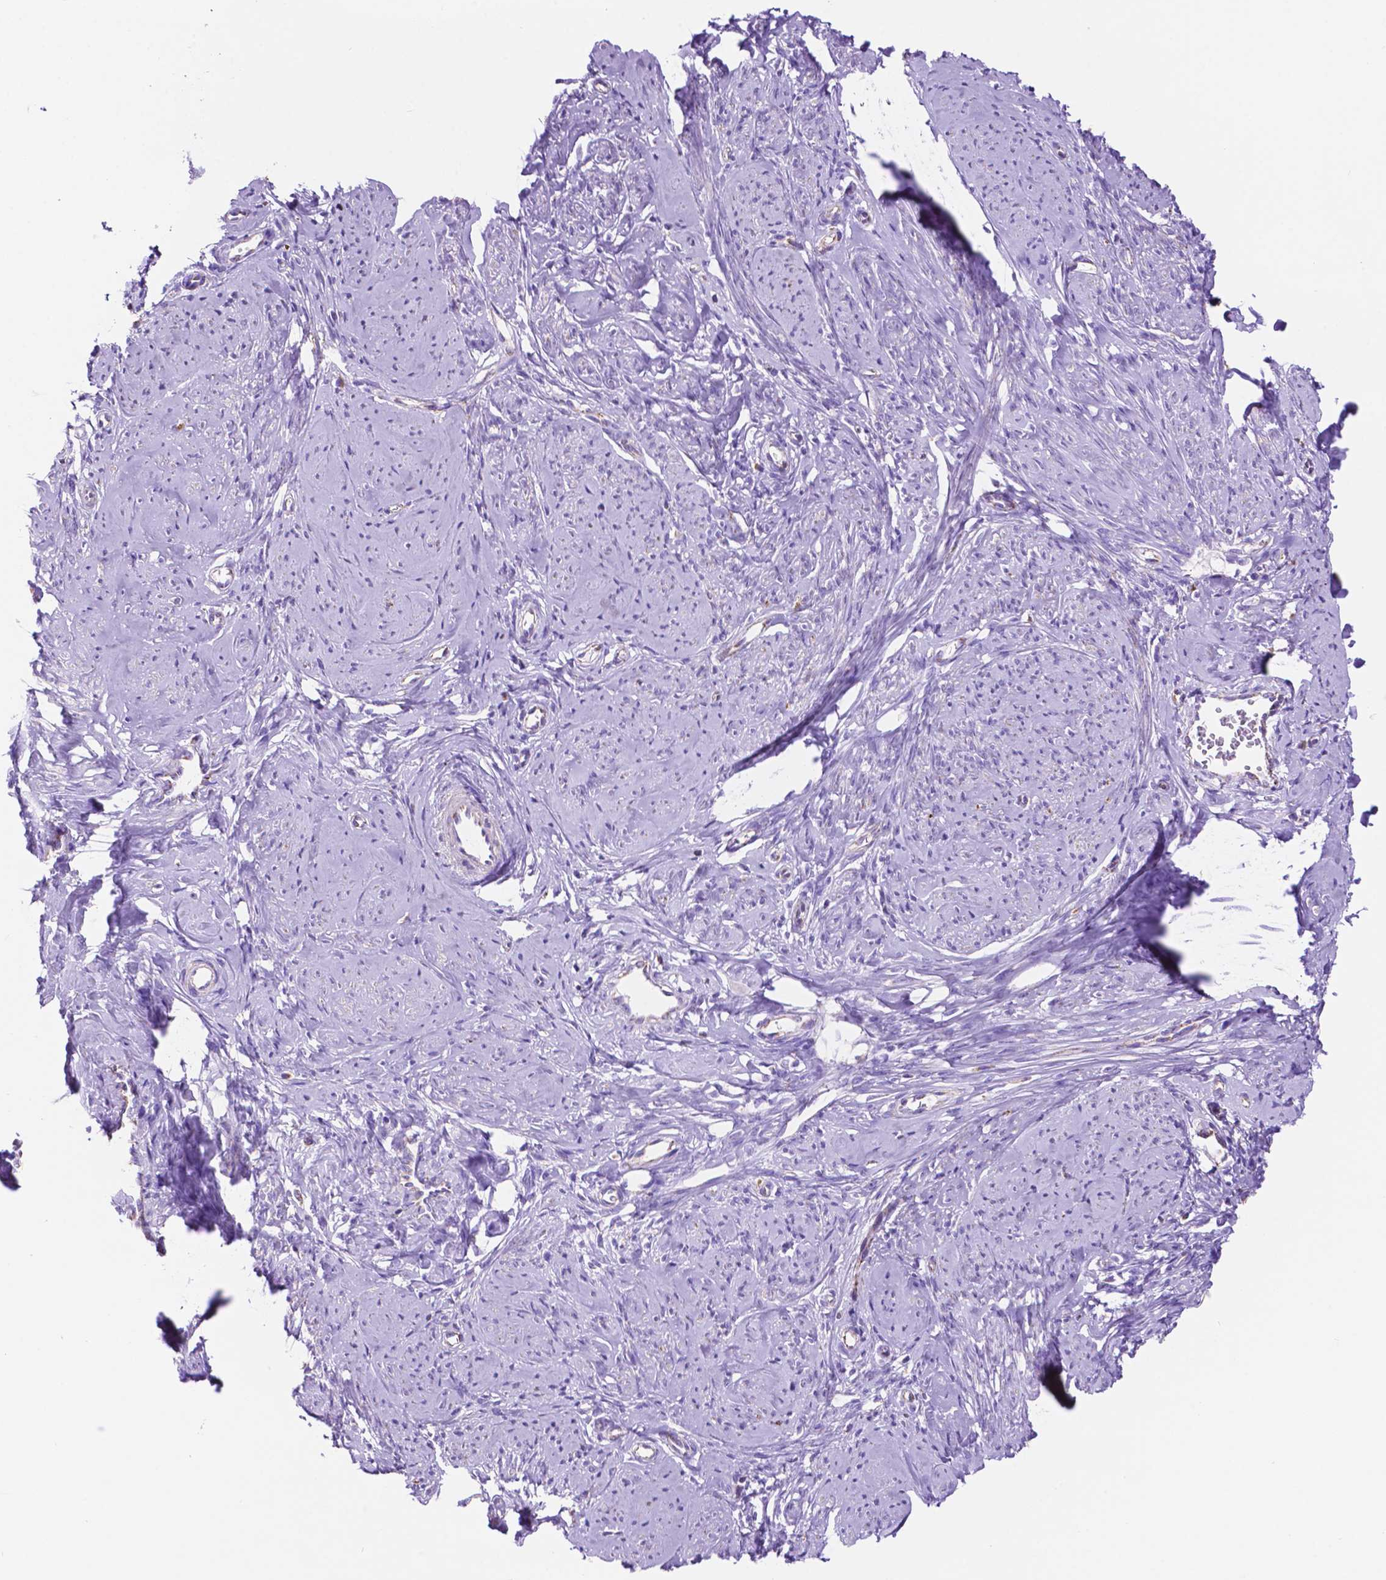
{"staining": {"intensity": "negative", "quantity": "none", "location": "none"}, "tissue": "smooth muscle", "cell_type": "Smooth muscle cells", "image_type": "normal", "snomed": [{"axis": "morphology", "description": "Normal tissue, NOS"}, {"axis": "topography", "description": "Smooth muscle"}], "caption": "Unremarkable smooth muscle was stained to show a protein in brown. There is no significant expression in smooth muscle cells. The staining is performed using DAB brown chromogen with nuclei counter-stained in using hematoxylin.", "gene": "GDPD5", "patient": {"sex": "female", "age": 48}}